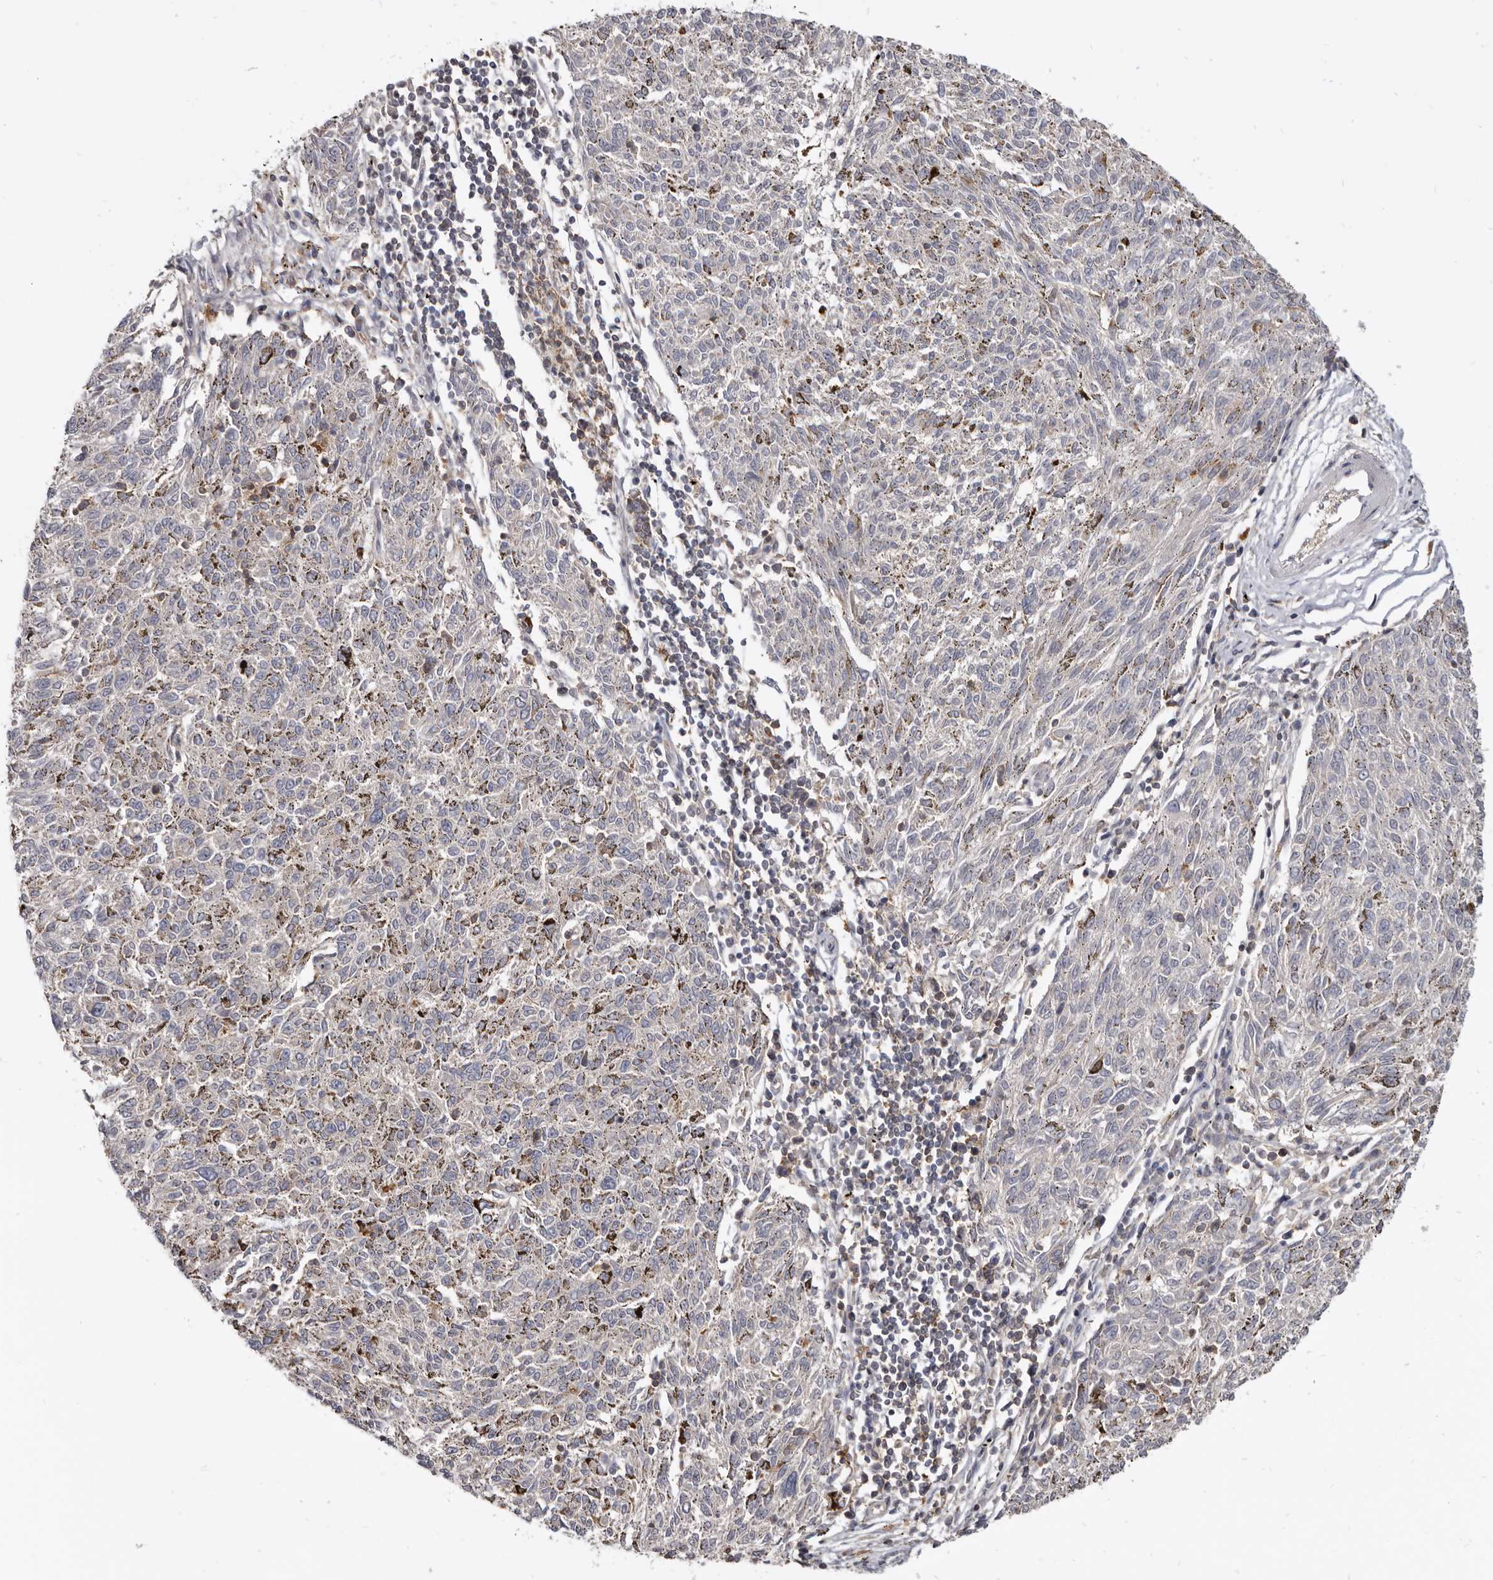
{"staining": {"intensity": "negative", "quantity": "none", "location": "none"}, "tissue": "melanoma", "cell_type": "Tumor cells", "image_type": "cancer", "snomed": [{"axis": "morphology", "description": "Malignant melanoma, NOS"}, {"axis": "topography", "description": "Skin"}], "caption": "Tumor cells show no significant expression in malignant melanoma. (DAB (3,3'-diaminobenzidine) IHC, high magnification).", "gene": "CBL", "patient": {"sex": "female", "age": 72}}